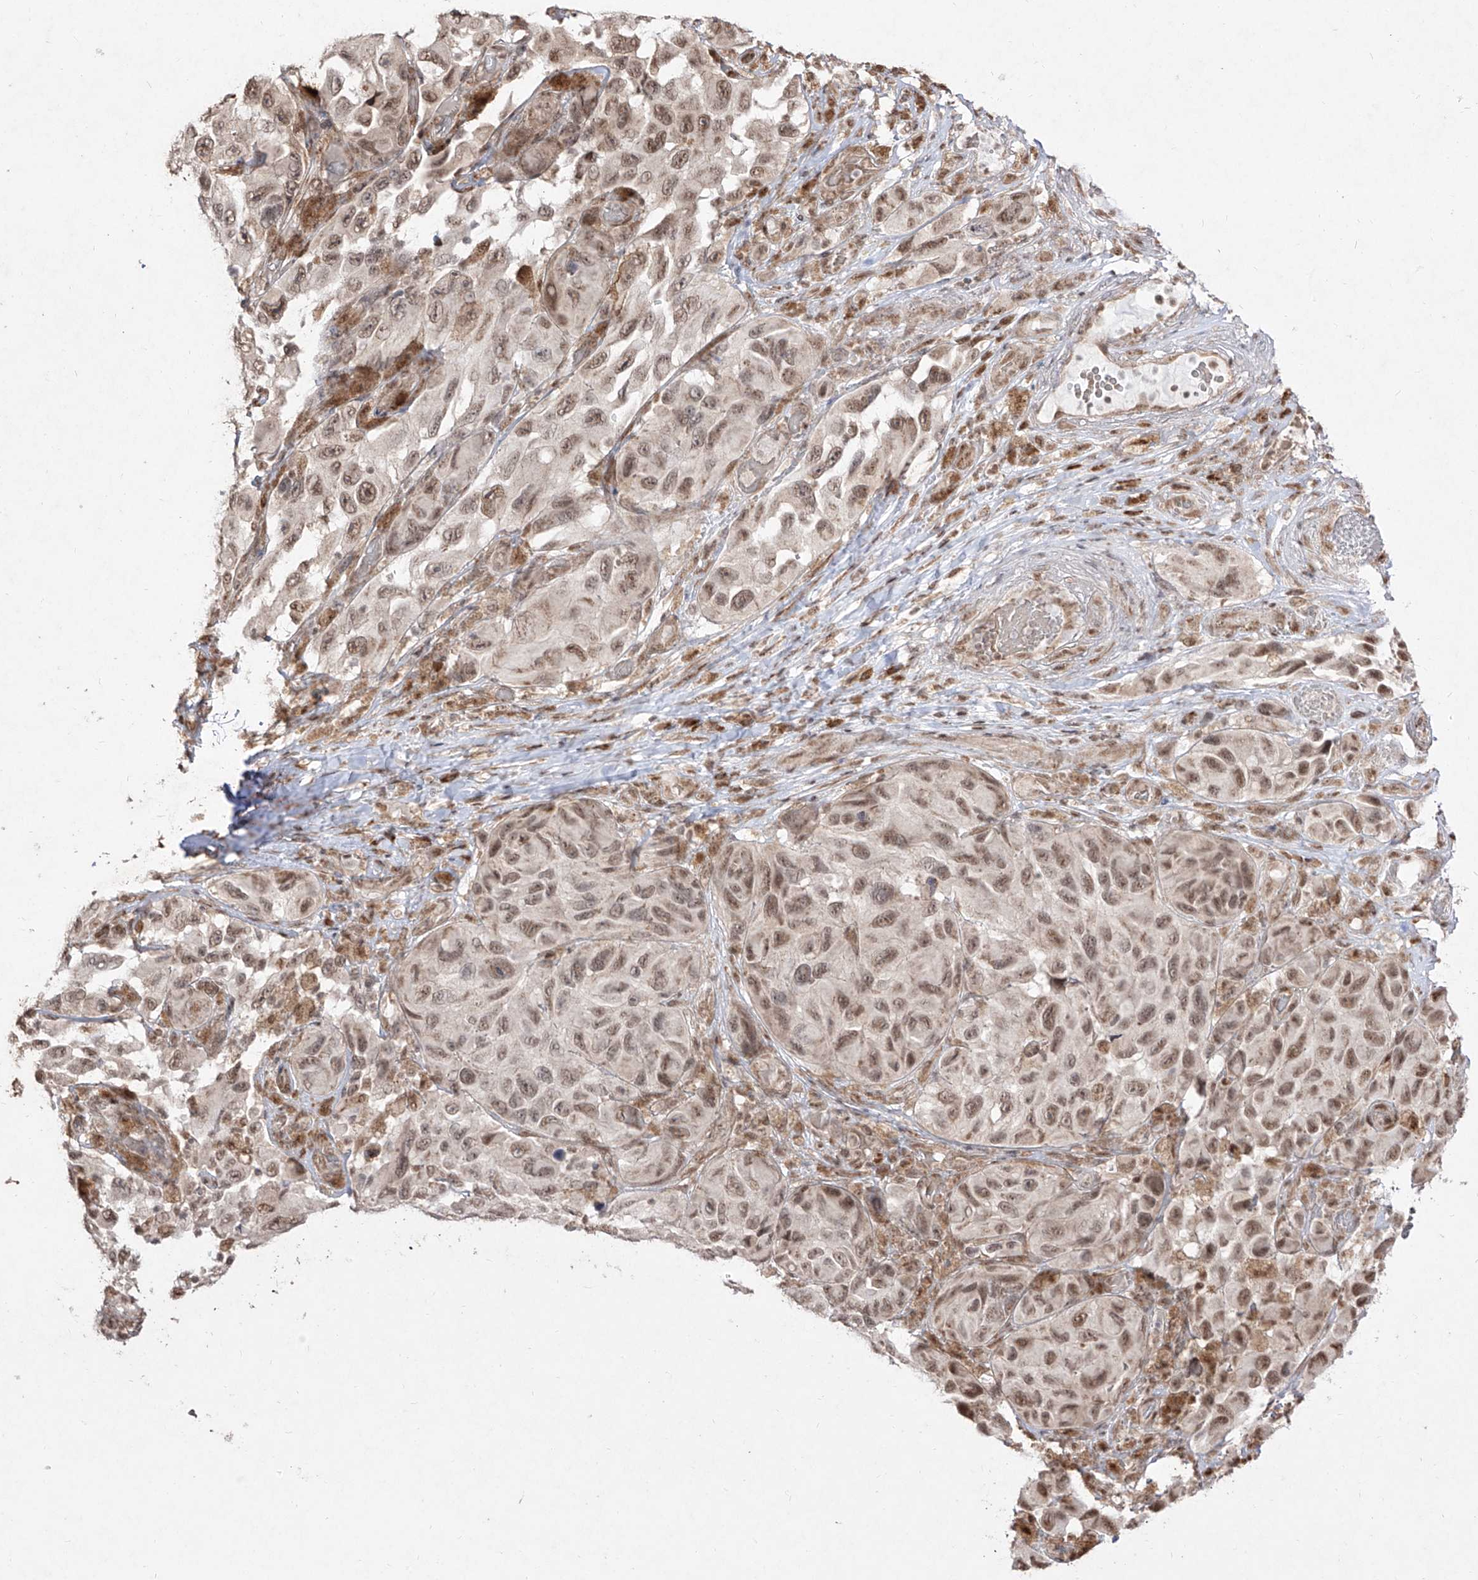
{"staining": {"intensity": "moderate", "quantity": ">75%", "location": "nuclear"}, "tissue": "melanoma", "cell_type": "Tumor cells", "image_type": "cancer", "snomed": [{"axis": "morphology", "description": "Malignant melanoma, NOS"}, {"axis": "topography", "description": "Skin"}], "caption": "Tumor cells demonstrate moderate nuclear staining in approximately >75% of cells in malignant melanoma. The protein of interest is shown in brown color, while the nuclei are stained blue.", "gene": "SNRNP27", "patient": {"sex": "female", "age": 73}}